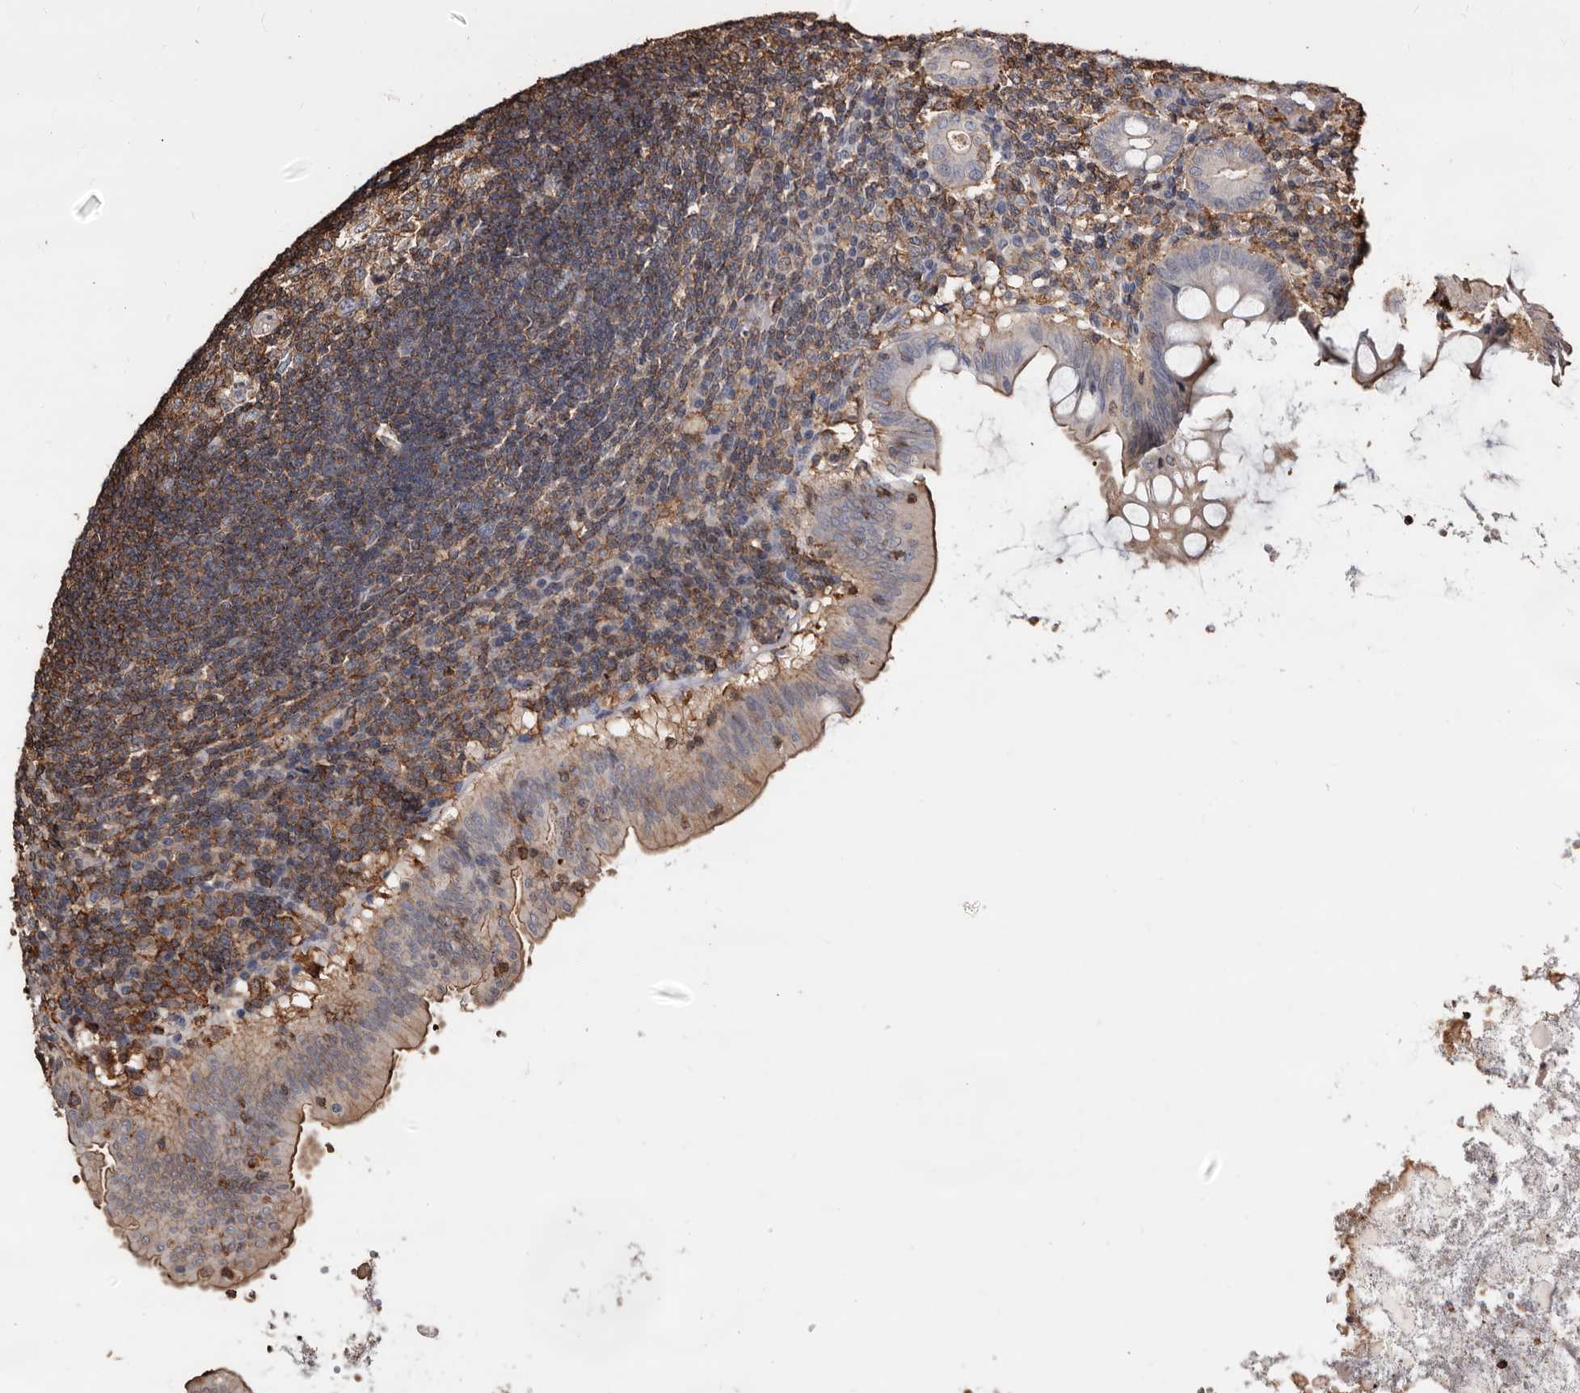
{"staining": {"intensity": "moderate", "quantity": "<25%", "location": "cytoplasmic/membranous"}, "tissue": "appendix", "cell_type": "Glandular cells", "image_type": "normal", "snomed": [{"axis": "morphology", "description": "Normal tissue, NOS"}, {"axis": "topography", "description": "Appendix"}], "caption": "An image of human appendix stained for a protein exhibits moderate cytoplasmic/membranous brown staining in glandular cells. The staining is performed using DAB (3,3'-diaminobenzidine) brown chromogen to label protein expression. The nuclei are counter-stained blue using hematoxylin.", "gene": "GSK3A", "patient": {"sex": "female", "age": 54}}